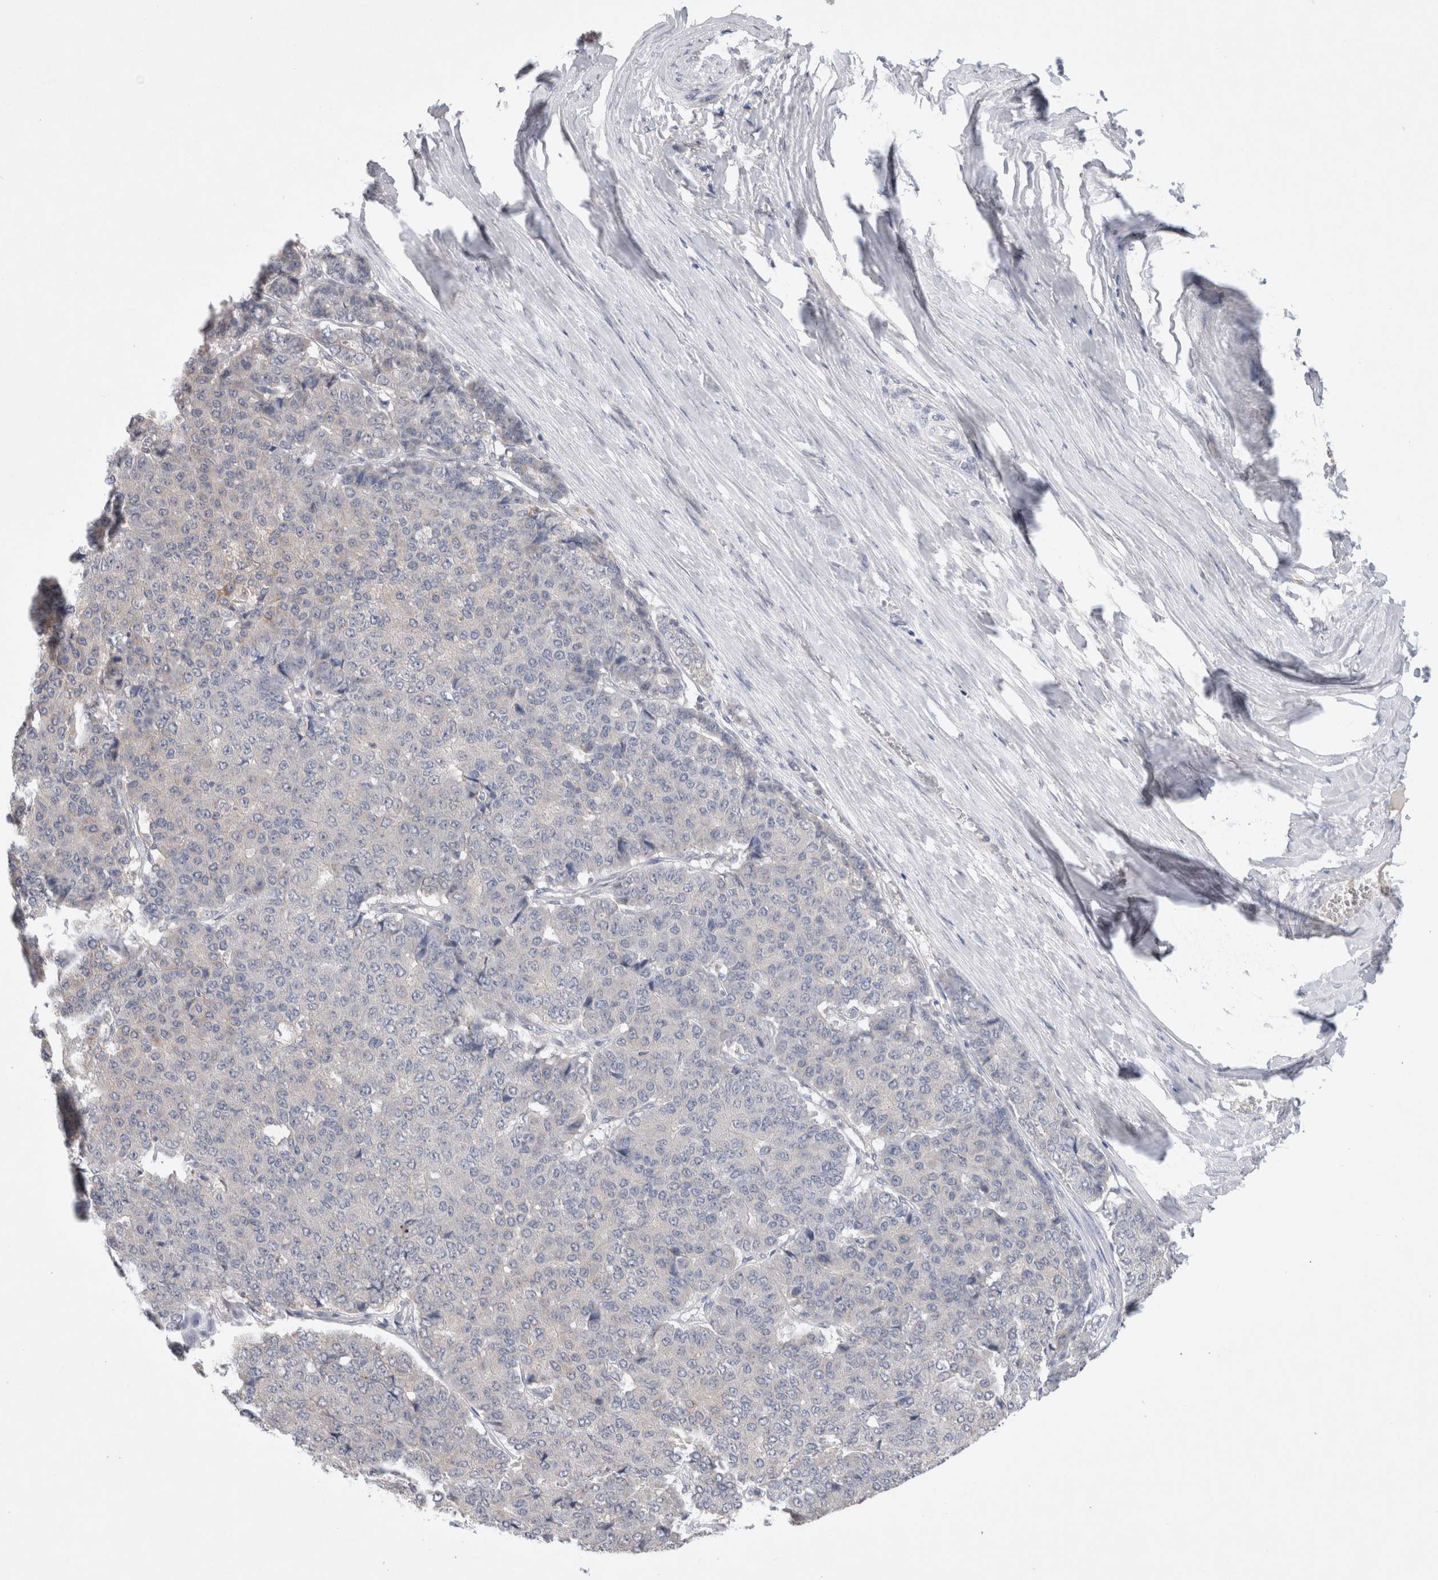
{"staining": {"intensity": "negative", "quantity": "none", "location": "none"}, "tissue": "pancreatic cancer", "cell_type": "Tumor cells", "image_type": "cancer", "snomed": [{"axis": "morphology", "description": "Adenocarcinoma, NOS"}, {"axis": "topography", "description": "Pancreas"}], "caption": "This image is of adenocarcinoma (pancreatic) stained with IHC to label a protein in brown with the nuclei are counter-stained blue. There is no staining in tumor cells.", "gene": "GAS1", "patient": {"sex": "male", "age": 50}}